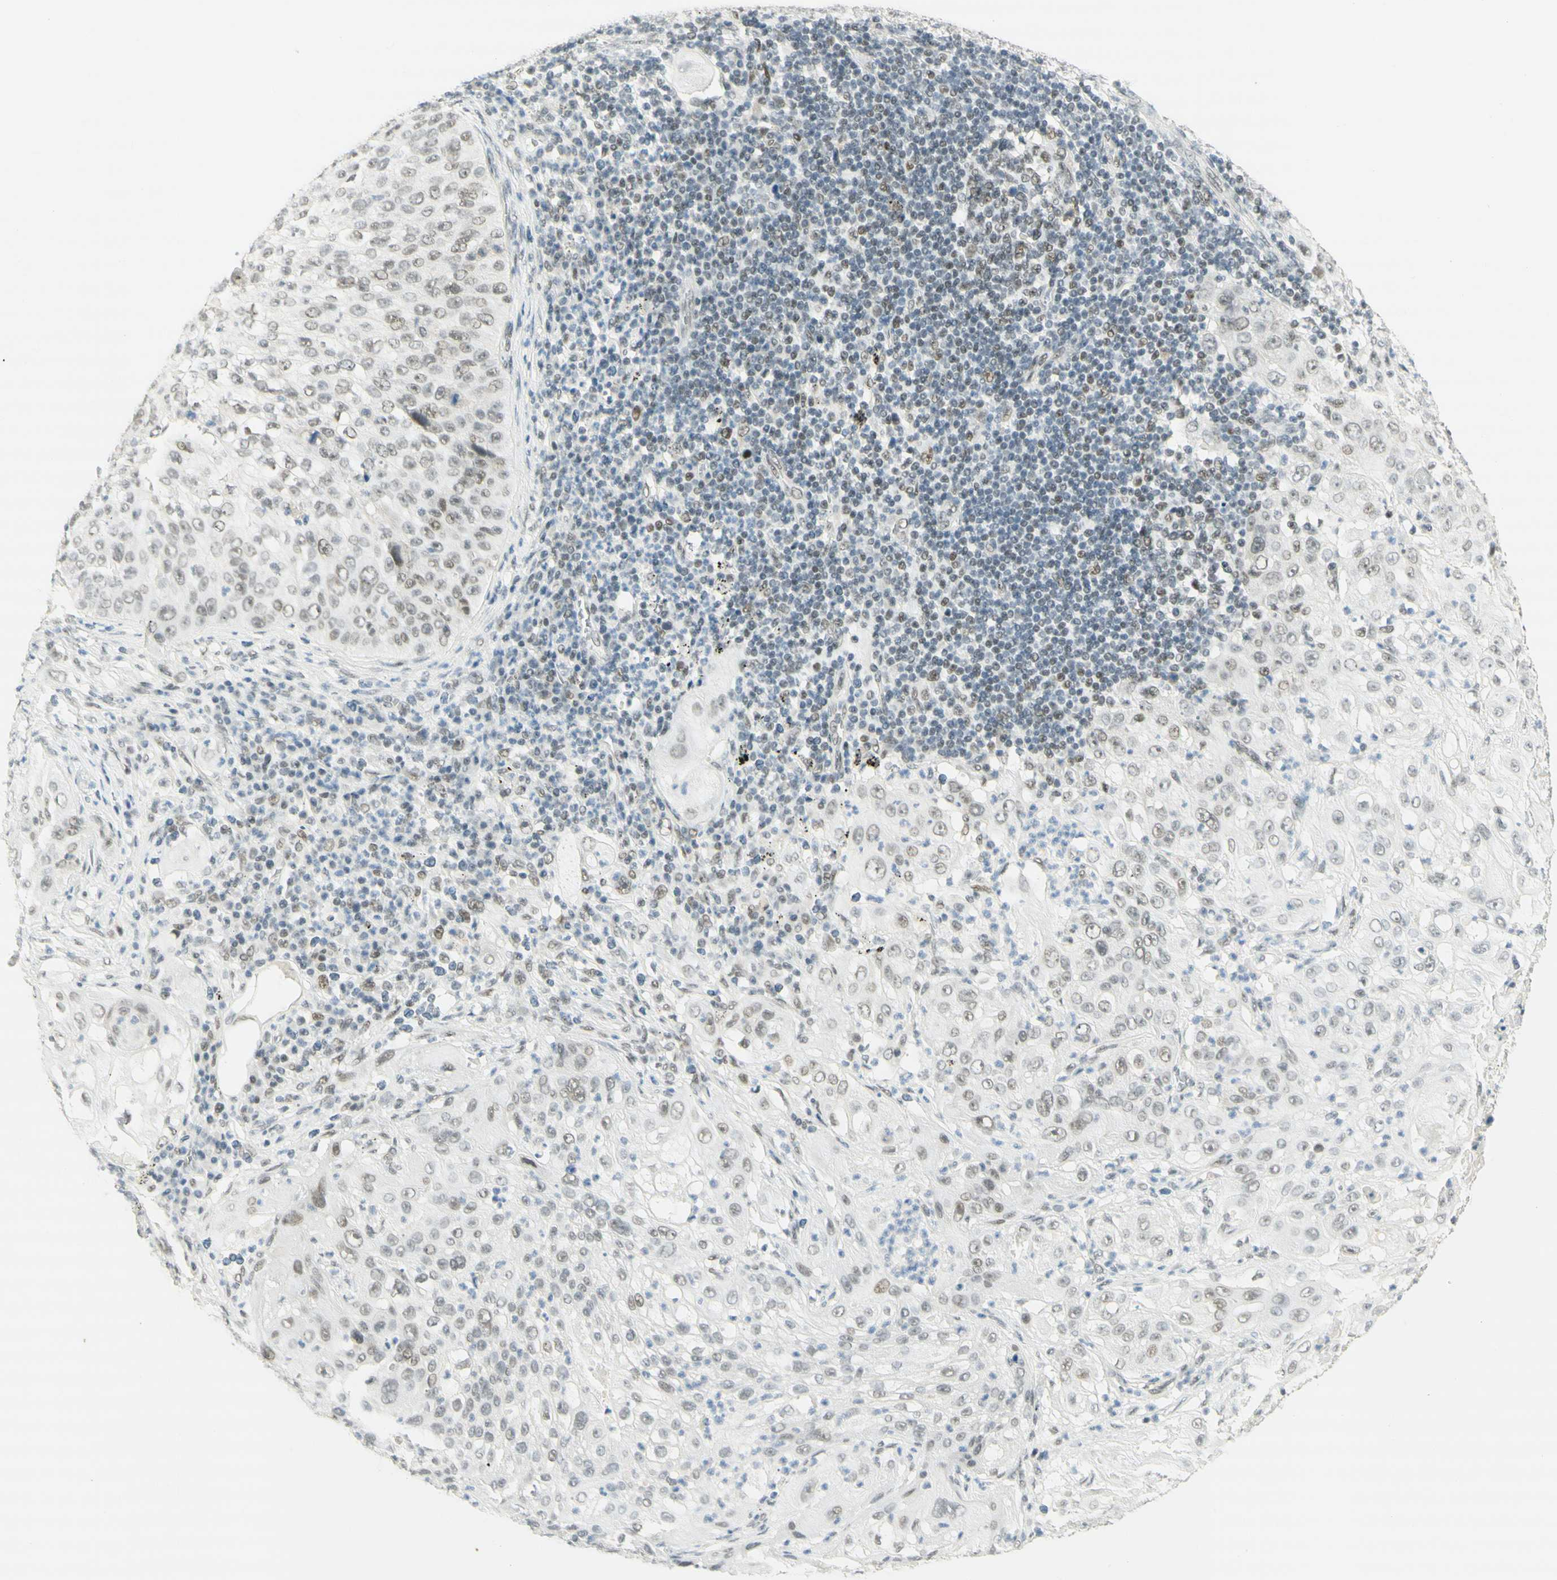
{"staining": {"intensity": "weak", "quantity": ">75%", "location": "nuclear"}, "tissue": "lung cancer", "cell_type": "Tumor cells", "image_type": "cancer", "snomed": [{"axis": "morphology", "description": "Inflammation, NOS"}, {"axis": "morphology", "description": "Squamous cell carcinoma, NOS"}, {"axis": "topography", "description": "Lymph node"}, {"axis": "topography", "description": "Soft tissue"}, {"axis": "topography", "description": "Lung"}], "caption": "A micrograph showing weak nuclear staining in about >75% of tumor cells in lung squamous cell carcinoma, as visualized by brown immunohistochemical staining.", "gene": "PMS2", "patient": {"sex": "male", "age": 66}}